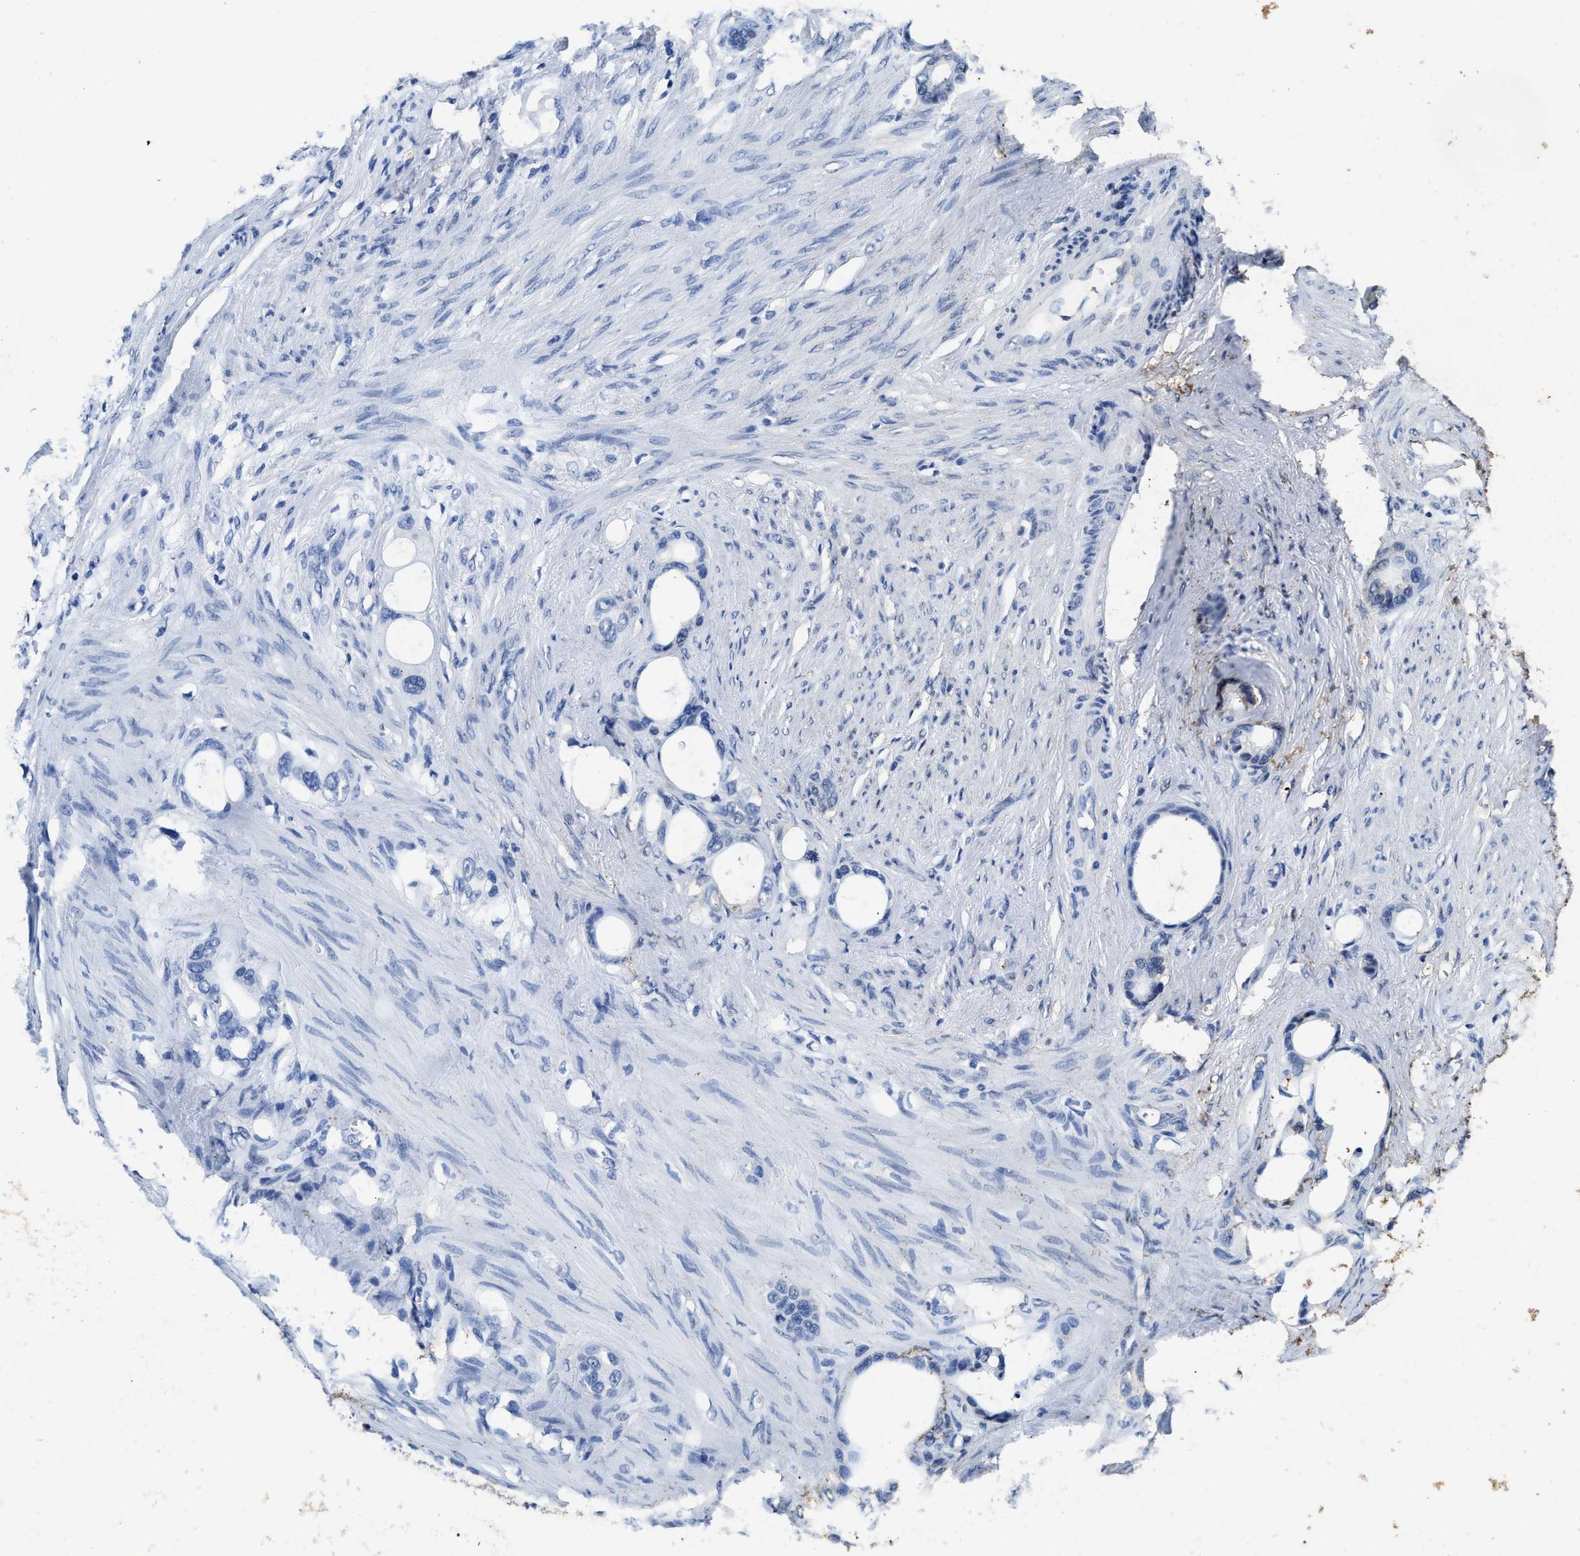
{"staining": {"intensity": "negative", "quantity": "none", "location": "none"}, "tissue": "stomach cancer", "cell_type": "Tumor cells", "image_type": "cancer", "snomed": [{"axis": "morphology", "description": "Adenocarcinoma, NOS"}, {"axis": "topography", "description": "Stomach"}], "caption": "This micrograph is of stomach cancer (adenocarcinoma) stained with IHC to label a protein in brown with the nuclei are counter-stained blue. There is no expression in tumor cells.", "gene": "PDAP1", "patient": {"sex": "female", "age": 75}}